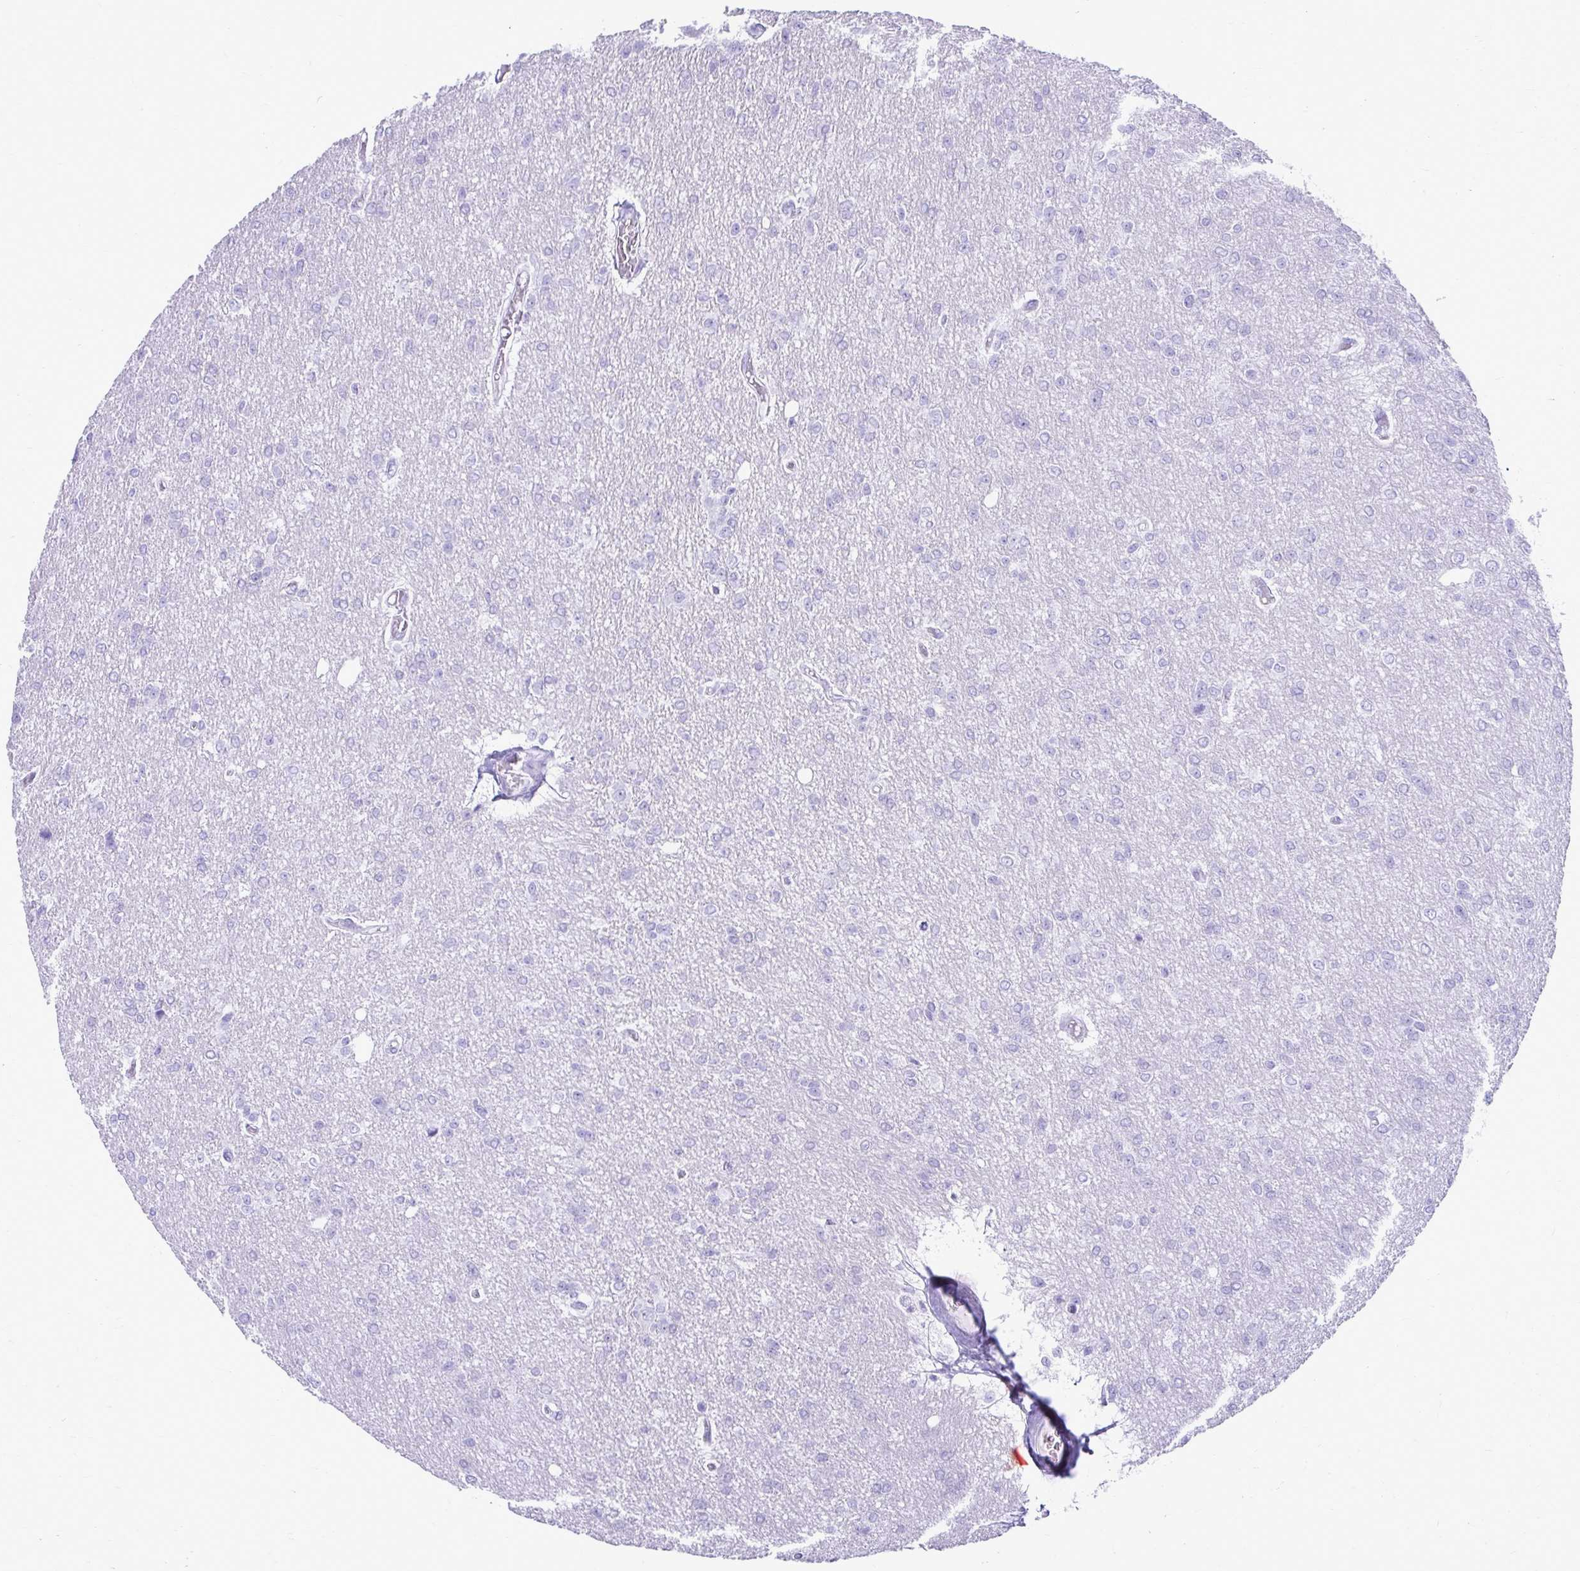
{"staining": {"intensity": "negative", "quantity": "none", "location": "none"}, "tissue": "glioma", "cell_type": "Tumor cells", "image_type": "cancer", "snomed": [{"axis": "morphology", "description": "Glioma, malignant, Low grade"}, {"axis": "topography", "description": "Brain"}], "caption": "Histopathology image shows no protein staining in tumor cells of glioma tissue. (IHC, brightfield microscopy, high magnification).", "gene": "ATP4B", "patient": {"sex": "male", "age": 26}}